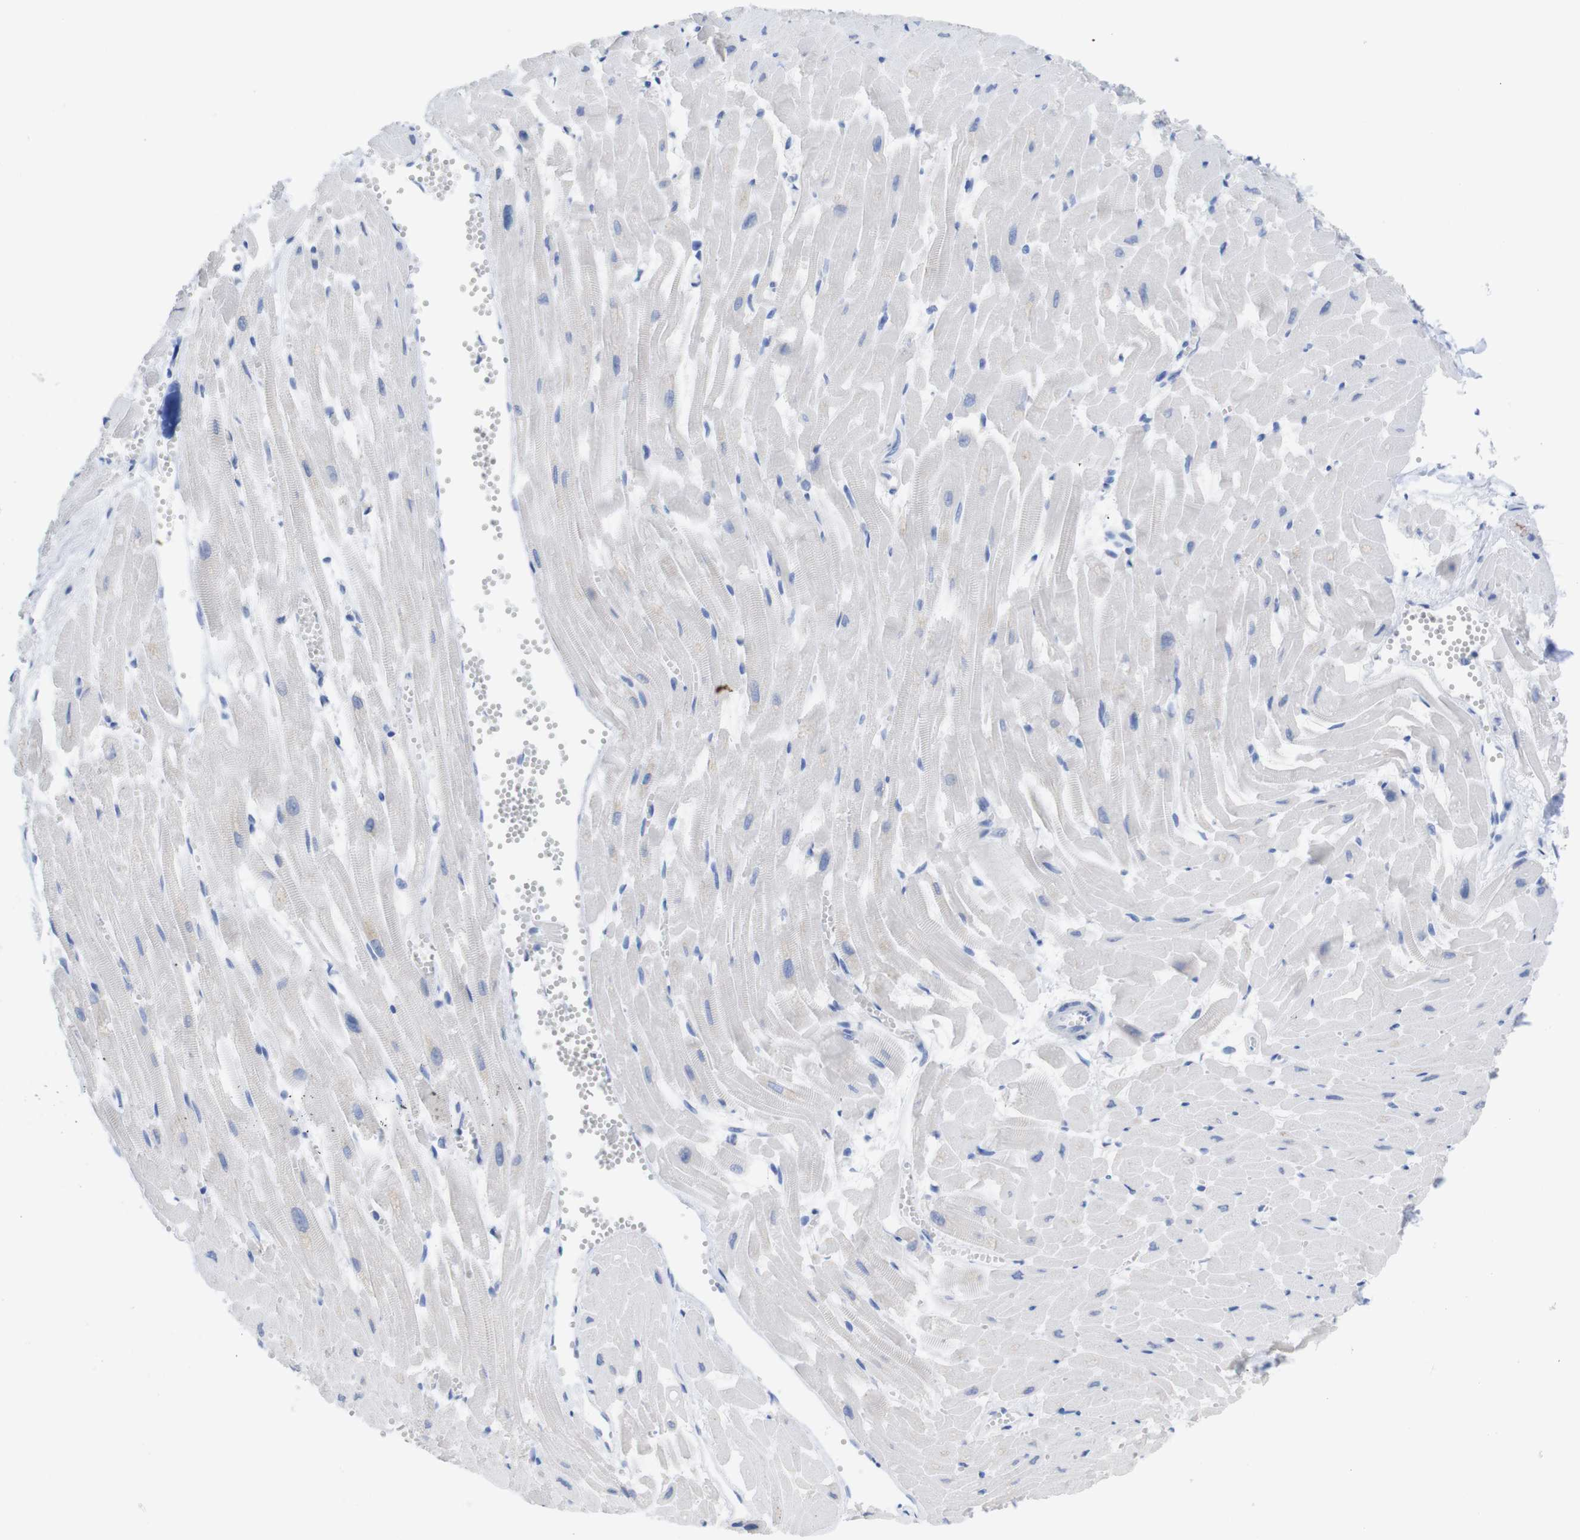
{"staining": {"intensity": "weak", "quantity": "<25%", "location": "cytoplasmic/membranous"}, "tissue": "heart muscle", "cell_type": "Cardiomyocytes", "image_type": "normal", "snomed": [{"axis": "morphology", "description": "Normal tissue, NOS"}, {"axis": "topography", "description": "Heart"}], "caption": "IHC image of unremarkable human heart muscle stained for a protein (brown), which reveals no staining in cardiomyocytes. (Stains: DAB IHC with hematoxylin counter stain, Microscopy: brightfield microscopy at high magnification).", "gene": "PNMA1", "patient": {"sex": "female", "age": 19}}